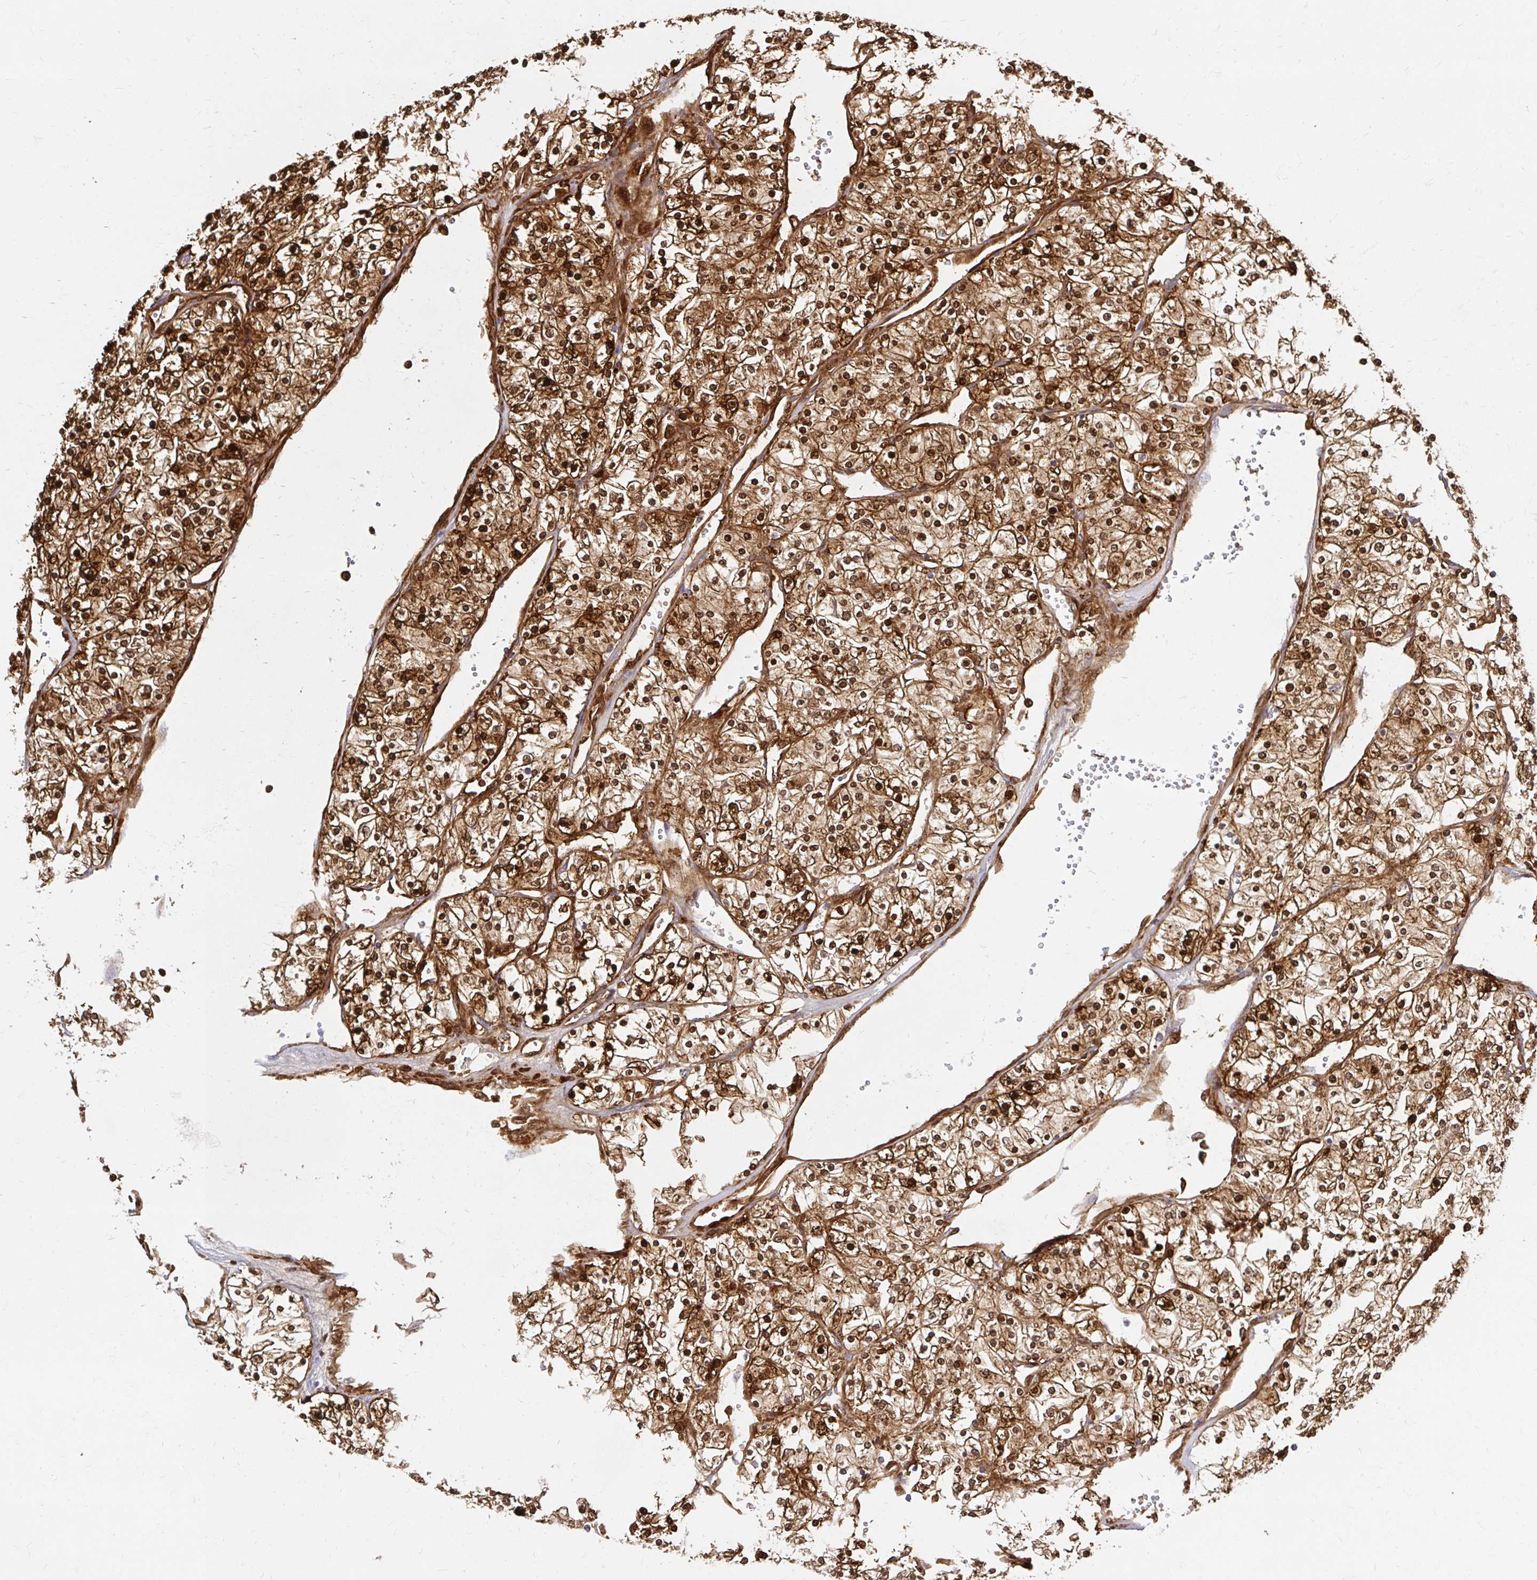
{"staining": {"intensity": "strong", "quantity": ">75%", "location": "cytoplasmic/membranous,nuclear"}, "tissue": "renal cancer", "cell_type": "Tumor cells", "image_type": "cancer", "snomed": [{"axis": "morphology", "description": "Adenocarcinoma, NOS"}, {"axis": "topography", "description": "Kidney"}], "caption": "Strong cytoplasmic/membranous and nuclear protein staining is present in approximately >75% of tumor cells in adenocarcinoma (renal).", "gene": "ITGA2", "patient": {"sex": "male", "age": 80}}